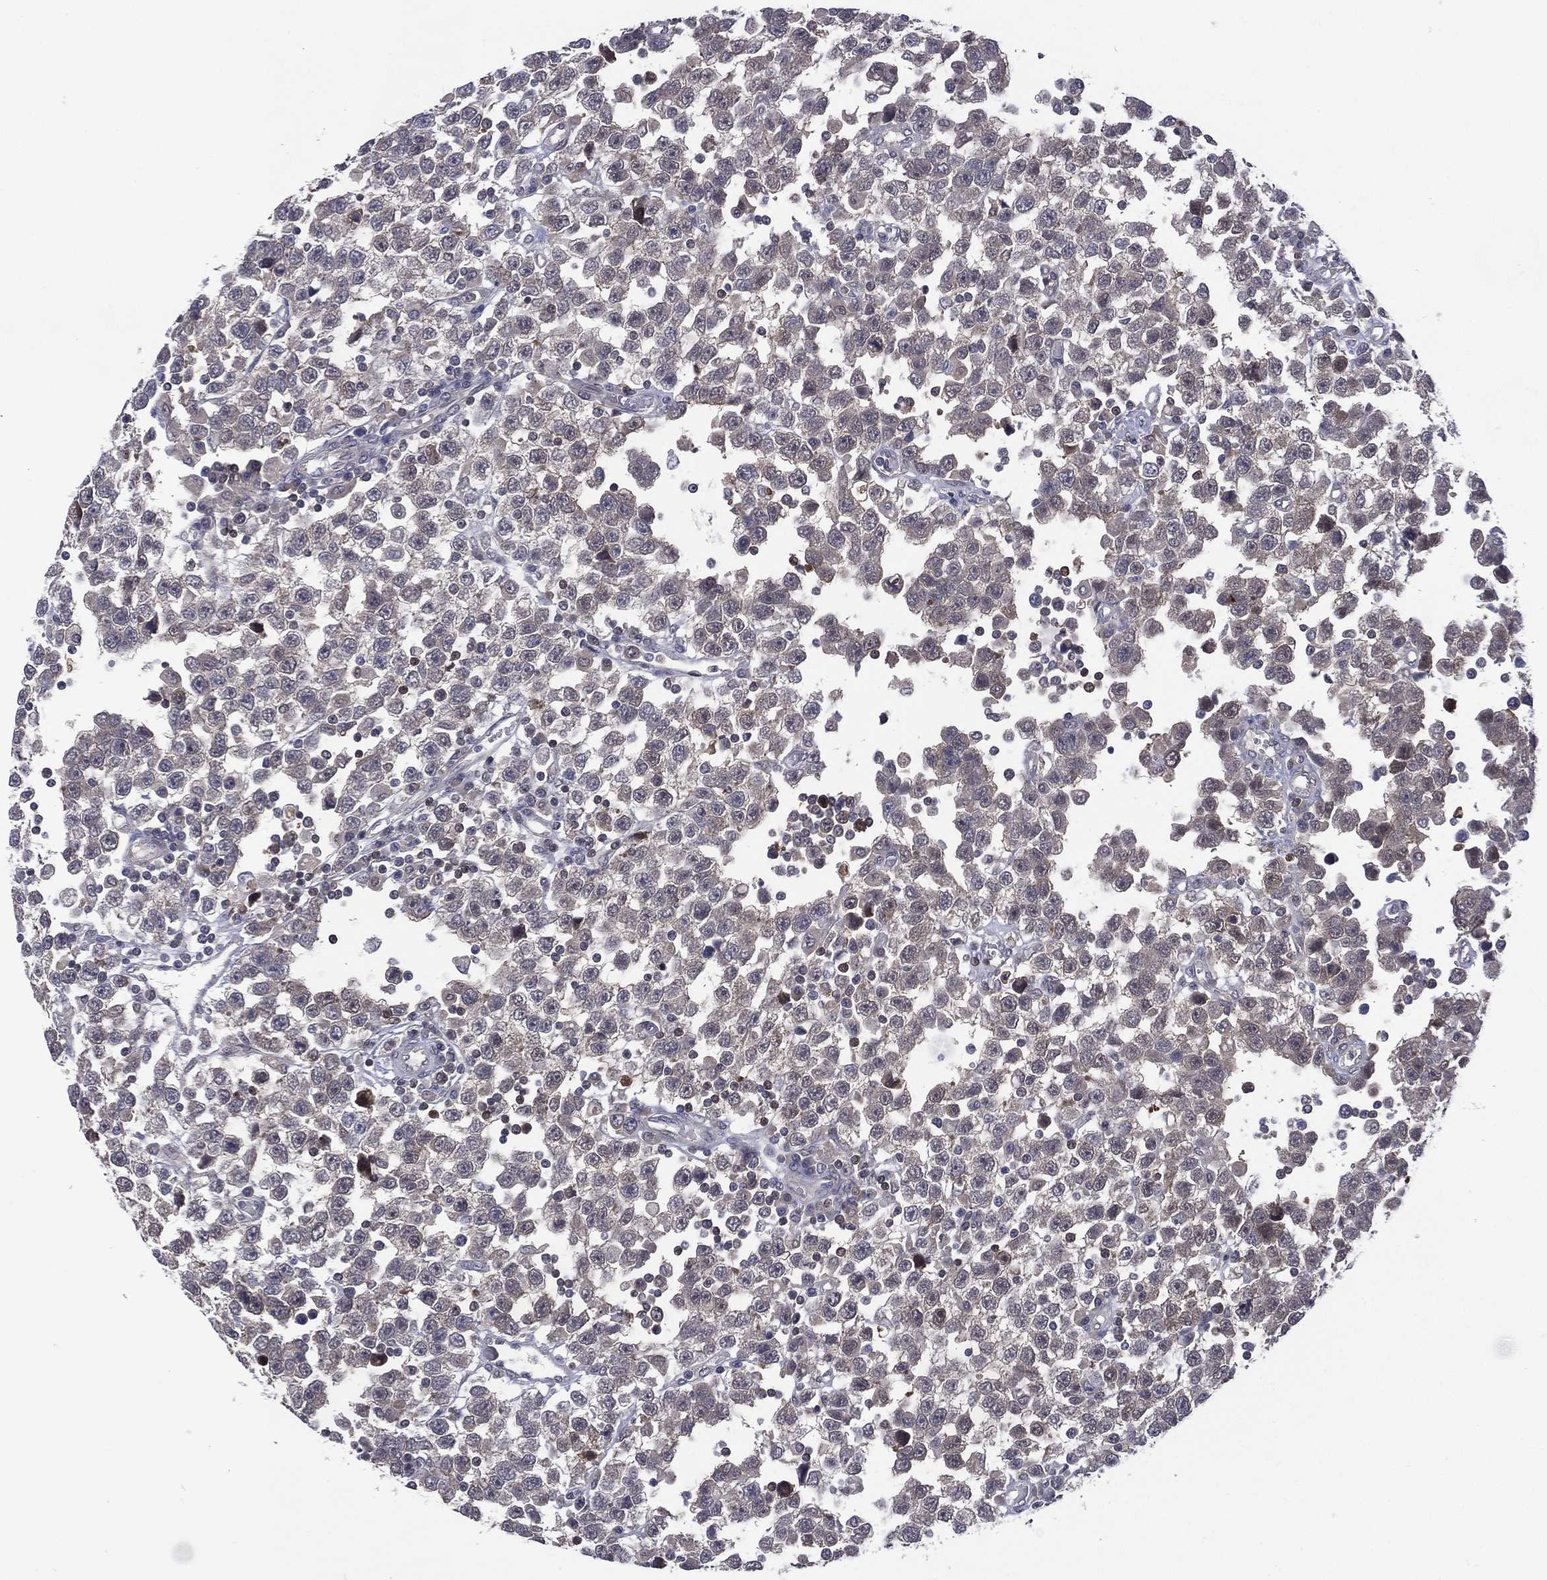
{"staining": {"intensity": "negative", "quantity": "none", "location": "none"}, "tissue": "testis cancer", "cell_type": "Tumor cells", "image_type": "cancer", "snomed": [{"axis": "morphology", "description": "Seminoma, NOS"}, {"axis": "topography", "description": "Testis"}], "caption": "Immunohistochemistry micrograph of seminoma (testis) stained for a protein (brown), which displays no positivity in tumor cells.", "gene": "MTAP", "patient": {"sex": "male", "age": 34}}